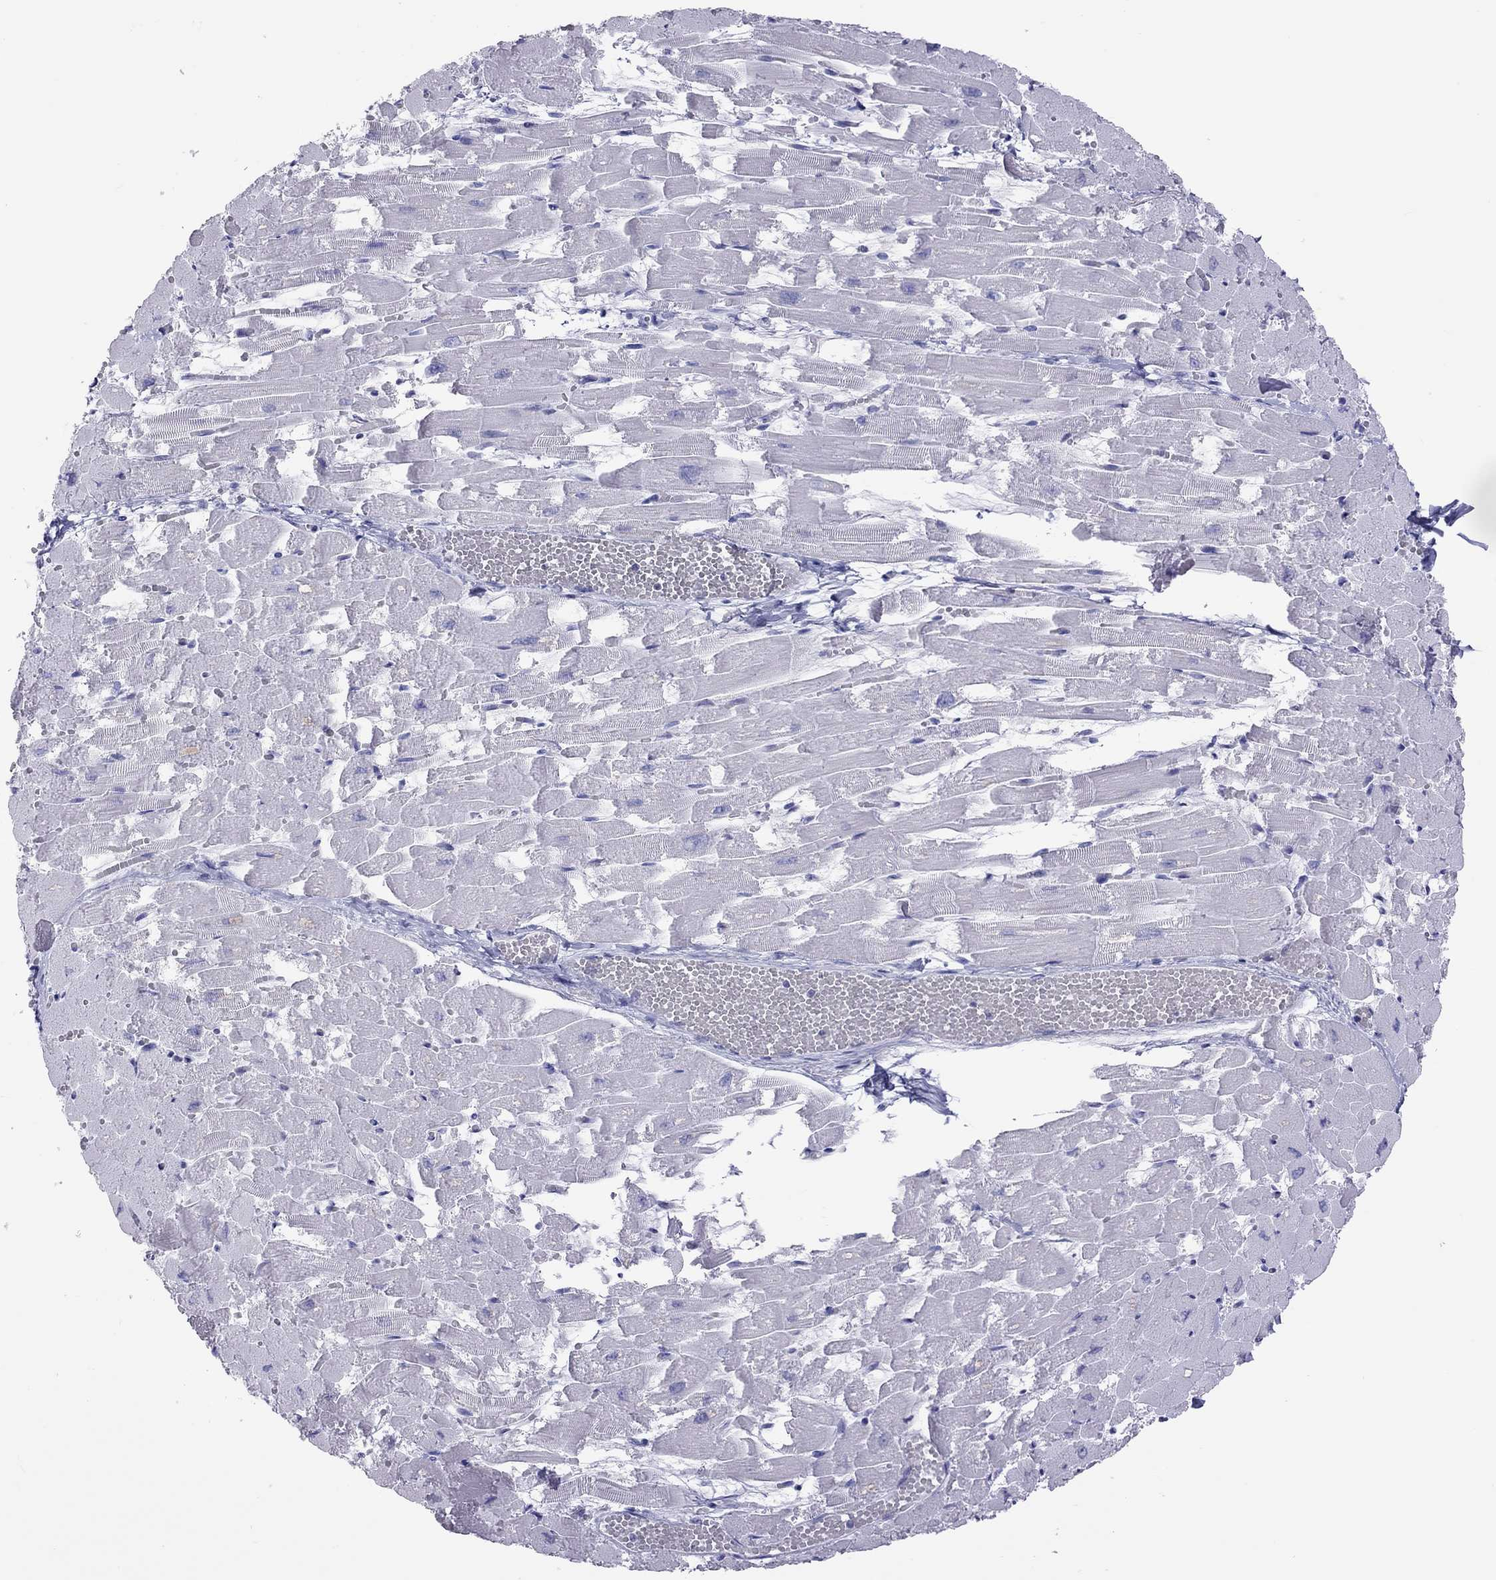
{"staining": {"intensity": "negative", "quantity": "none", "location": "none"}, "tissue": "heart muscle", "cell_type": "Cardiomyocytes", "image_type": "normal", "snomed": [{"axis": "morphology", "description": "Normal tissue, NOS"}, {"axis": "topography", "description": "Heart"}], "caption": "Photomicrograph shows no protein staining in cardiomyocytes of benign heart muscle.", "gene": "STAG3", "patient": {"sex": "female", "age": 52}}